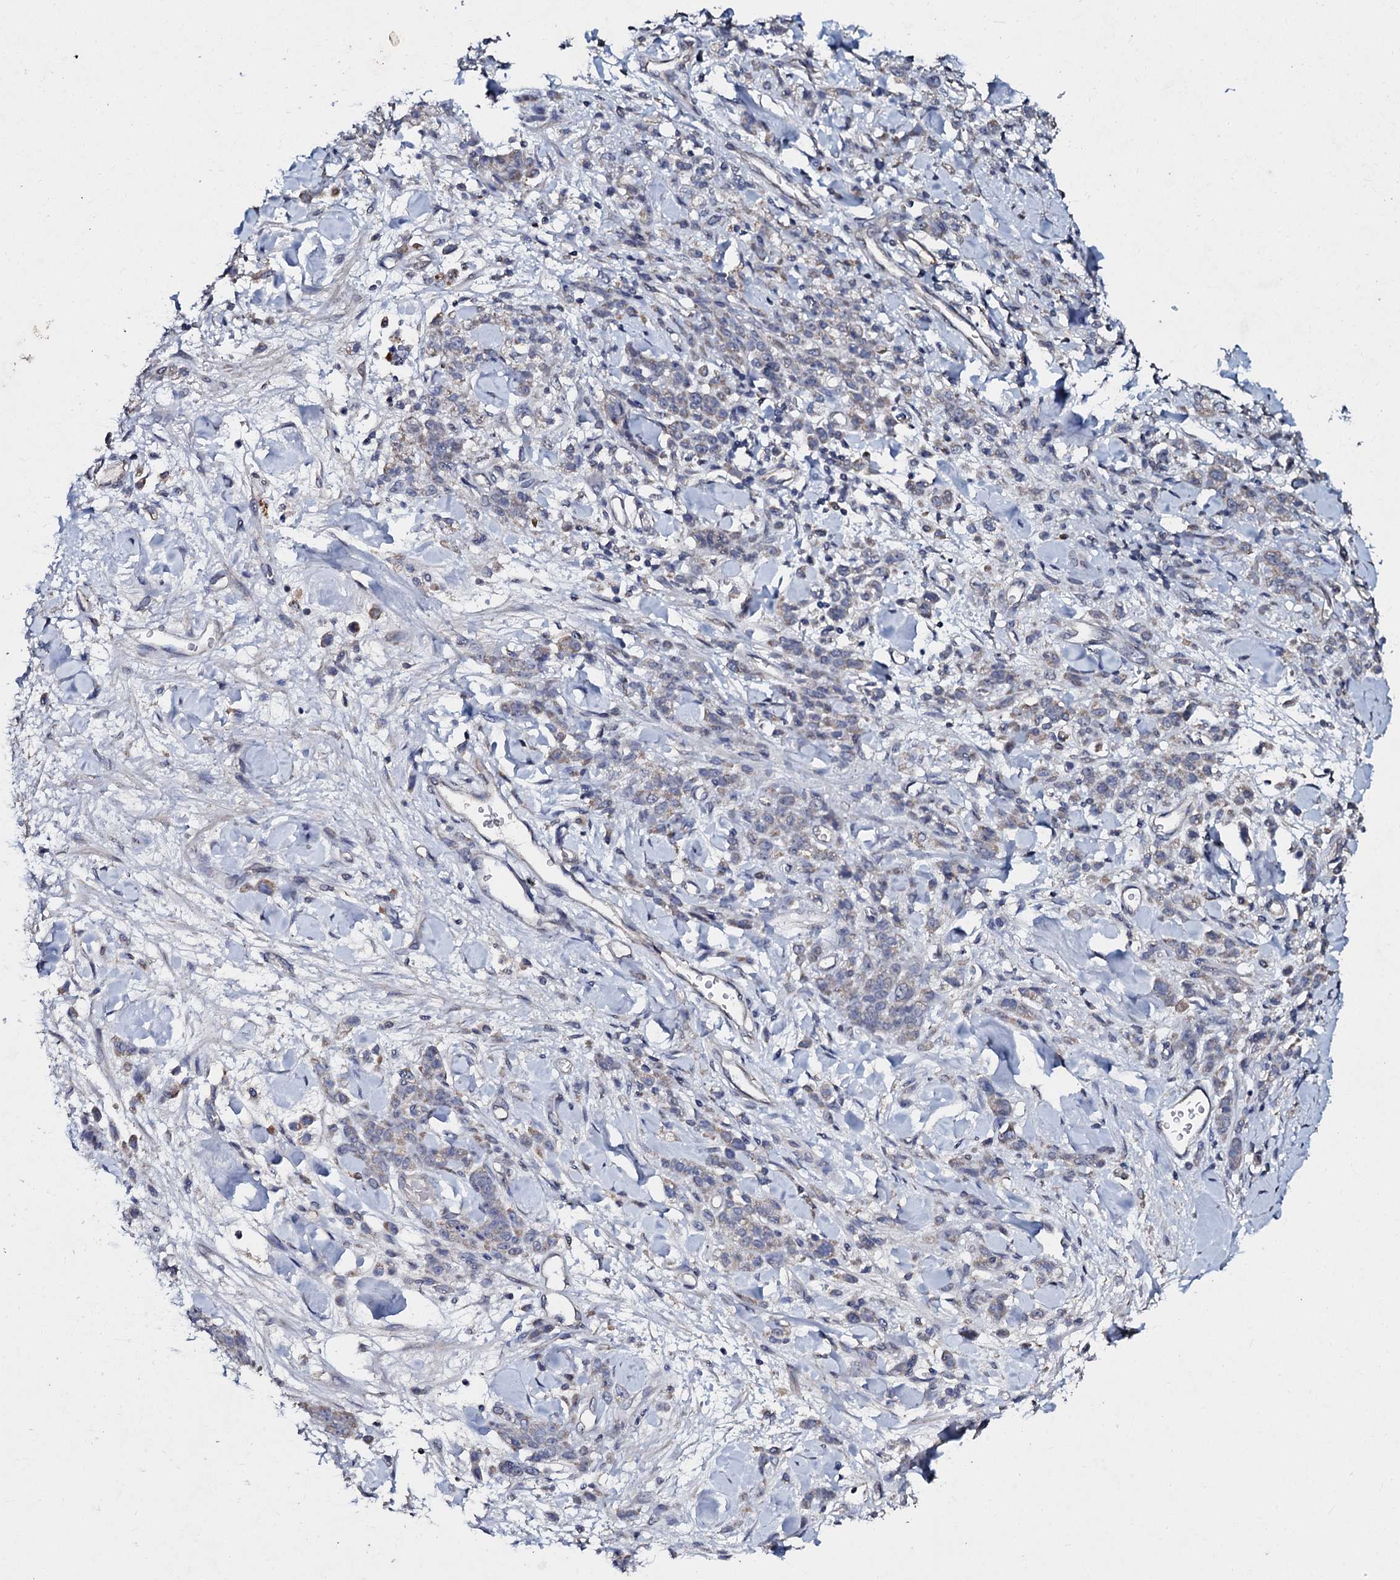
{"staining": {"intensity": "weak", "quantity": "25%-75%", "location": "cytoplasmic/membranous"}, "tissue": "stomach cancer", "cell_type": "Tumor cells", "image_type": "cancer", "snomed": [{"axis": "morphology", "description": "Normal tissue, NOS"}, {"axis": "morphology", "description": "Adenocarcinoma, NOS"}, {"axis": "topography", "description": "Stomach"}], "caption": "Immunohistochemistry of adenocarcinoma (stomach) shows low levels of weak cytoplasmic/membranous expression in approximately 25%-75% of tumor cells. The protein of interest is stained brown, and the nuclei are stained in blue (DAB IHC with brightfield microscopy, high magnification).", "gene": "SLC37A4", "patient": {"sex": "male", "age": 82}}